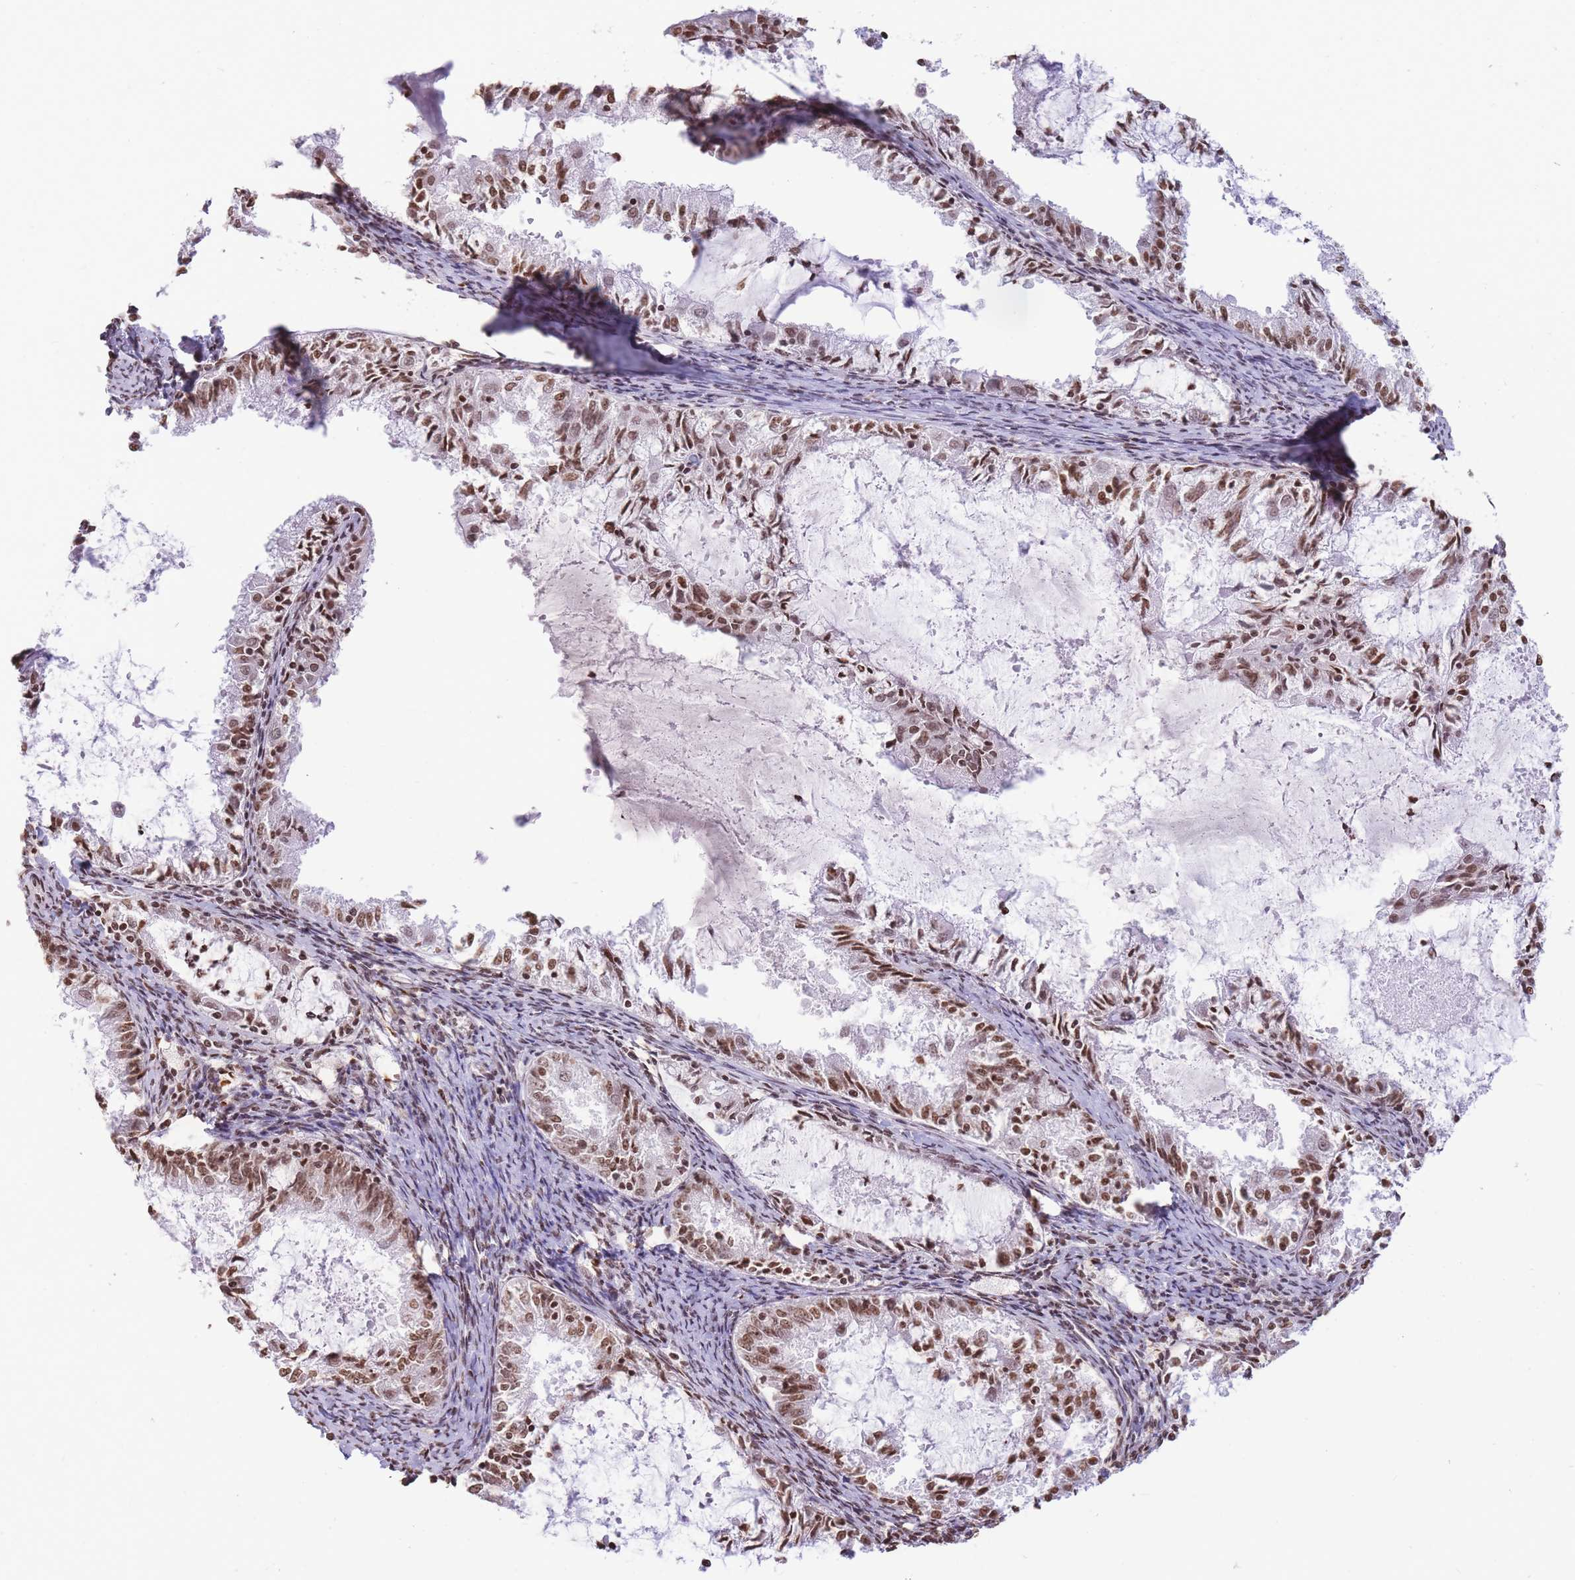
{"staining": {"intensity": "moderate", "quantity": ">75%", "location": "nuclear"}, "tissue": "endometrial cancer", "cell_type": "Tumor cells", "image_type": "cancer", "snomed": [{"axis": "morphology", "description": "Adenocarcinoma, NOS"}, {"axis": "topography", "description": "Endometrium"}], "caption": "A histopathology image of human adenocarcinoma (endometrial) stained for a protein shows moderate nuclear brown staining in tumor cells. The protein is shown in brown color, while the nuclei are stained blue.", "gene": "SHISAL1", "patient": {"sex": "female", "age": 57}}